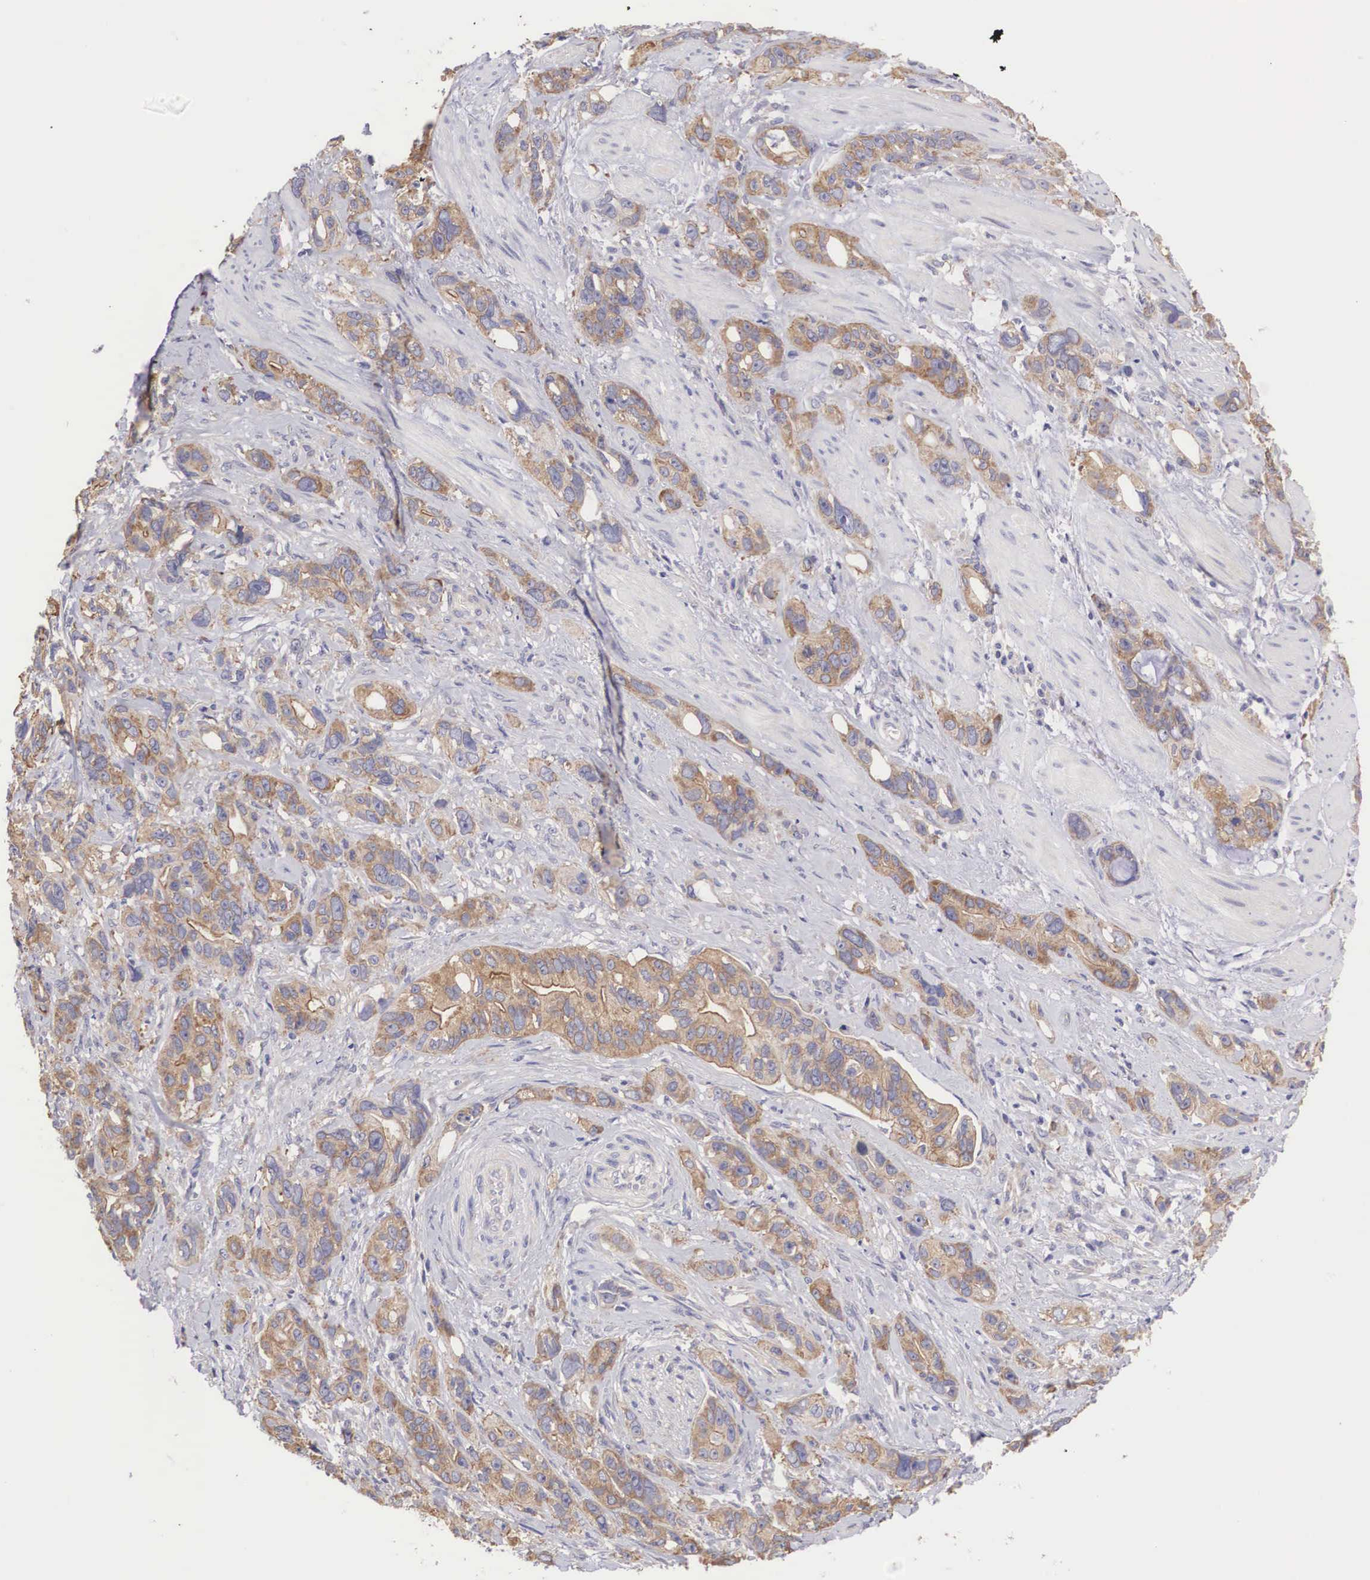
{"staining": {"intensity": "moderate", "quantity": ">75%", "location": "cytoplasmic/membranous"}, "tissue": "stomach cancer", "cell_type": "Tumor cells", "image_type": "cancer", "snomed": [{"axis": "morphology", "description": "Adenocarcinoma, NOS"}, {"axis": "topography", "description": "Stomach, upper"}], "caption": "Immunohistochemistry (DAB (3,3'-diaminobenzidine)) staining of human stomach cancer exhibits moderate cytoplasmic/membranous protein positivity in about >75% of tumor cells.", "gene": "TXLNG", "patient": {"sex": "male", "age": 47}}